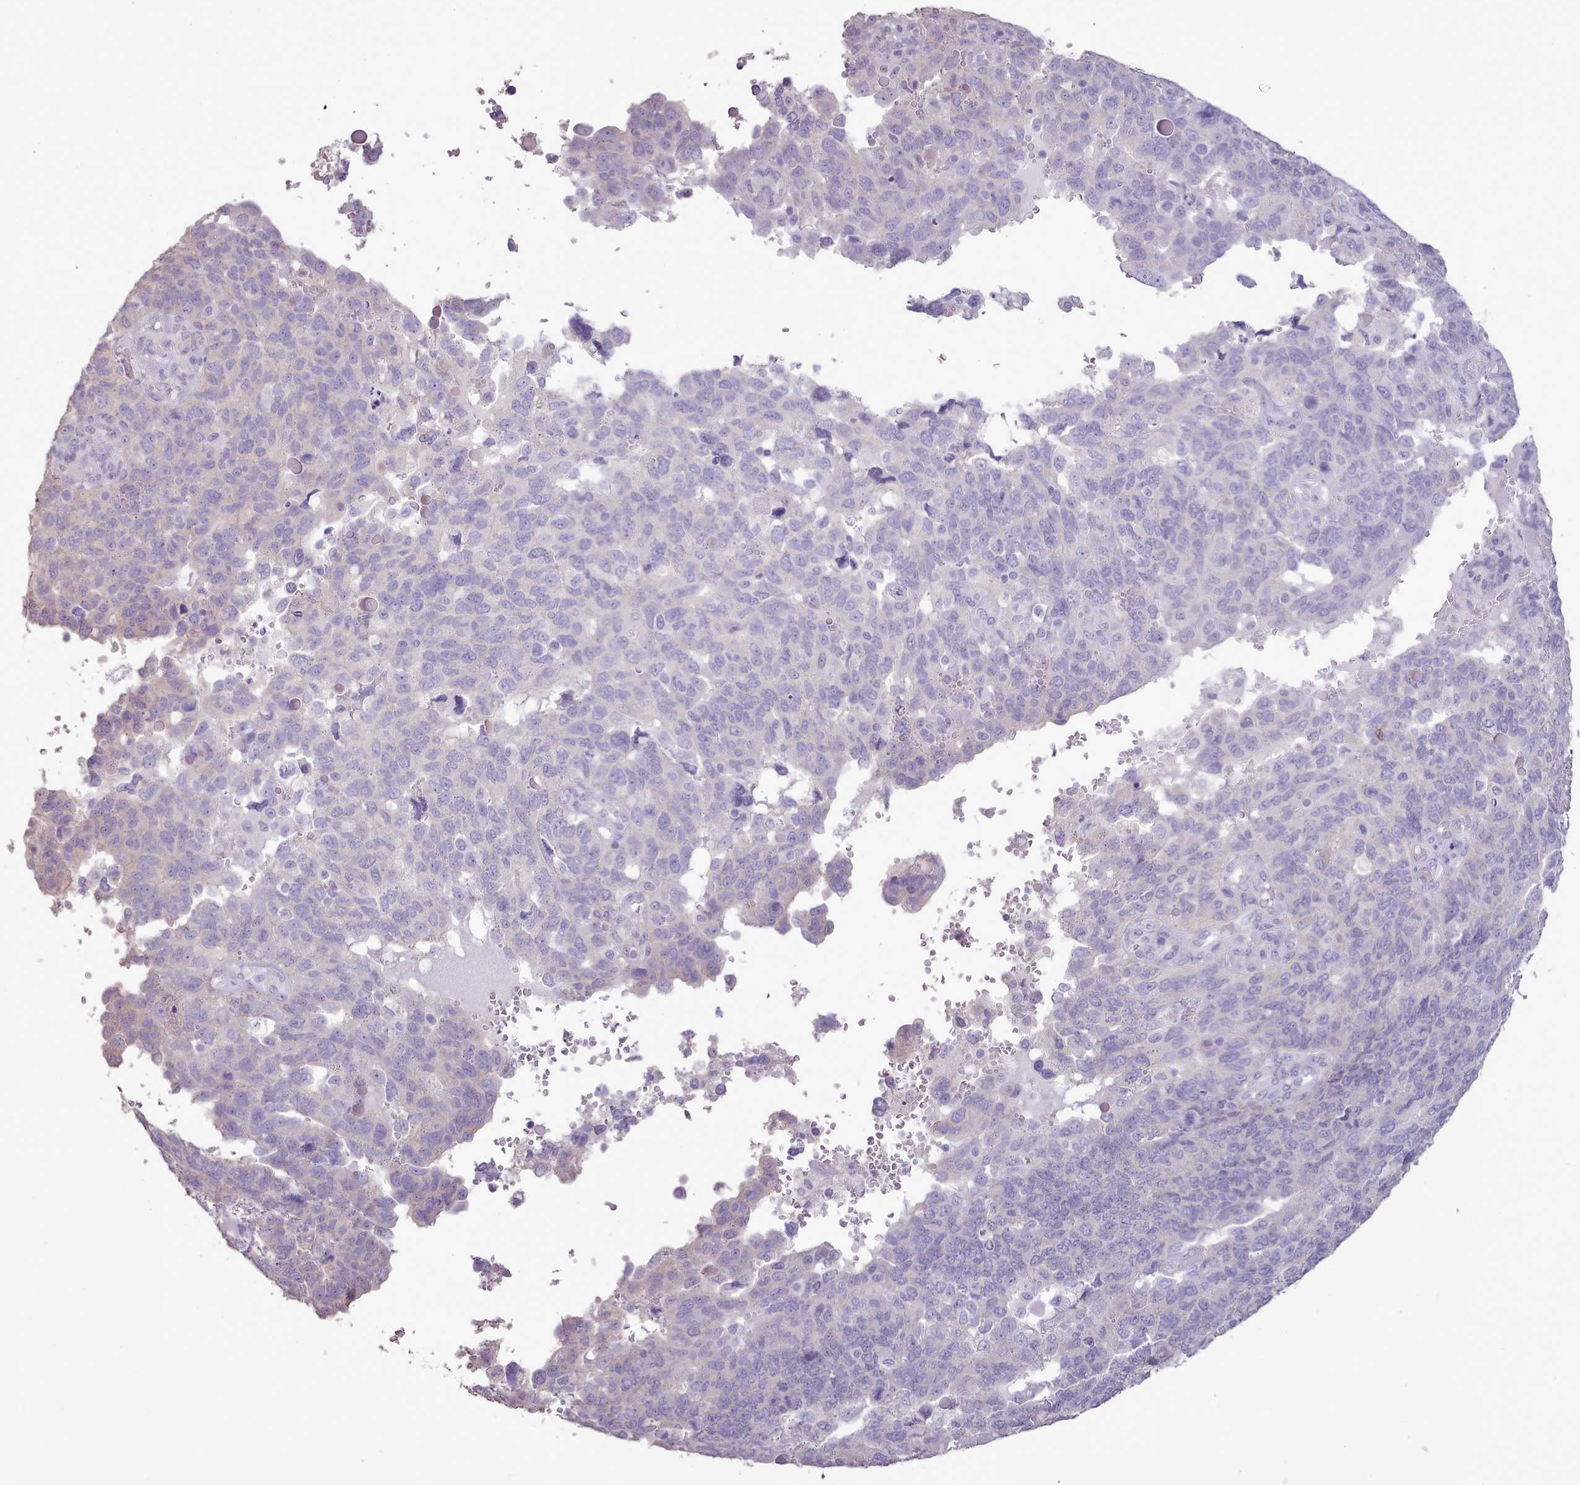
{"staining": {"intensity": "negative", "quantity": "none", "location": "none"}, "tissue": "endometrial cancer", "cell_type": "Tumor cells", "image_type": "cancer", "snomed": [{"axis": "morphology", "description": "Adenocarcinoma, NOS"}, {"axis": "topography", "description": "Endometrium"}], "caption": "Immunohistochemistry of human endometrial adenocarcinoma shows no staining in tumor cells.", "gene": "BLOC1S2", "patient": {"sex": "female", "age": 66}}